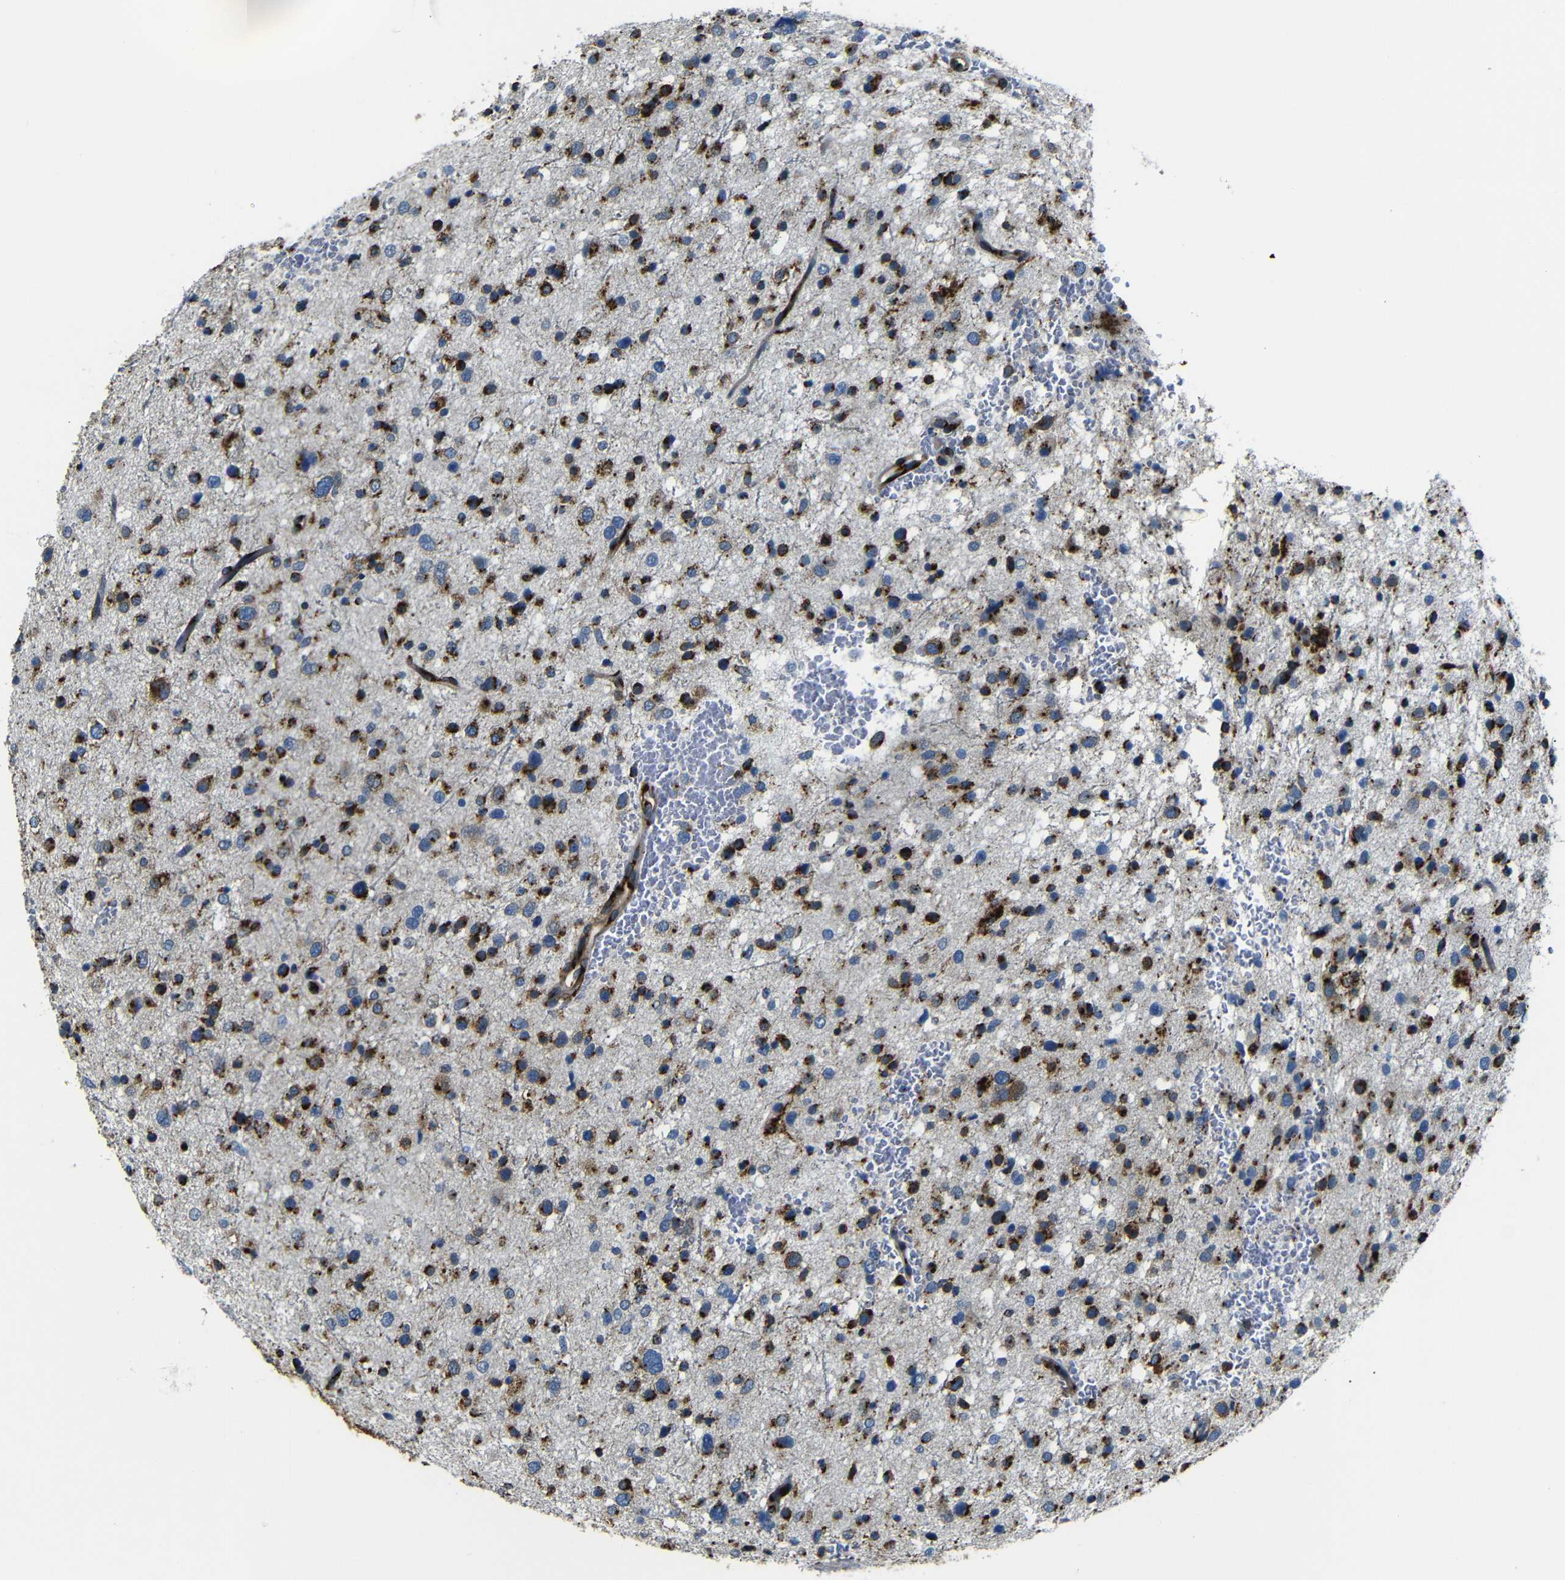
{"staining": {"intensity": "strong", "quantity": ">75%", "location": "cytoplasmic/membranous"}, "tissue": "glioma", "cell_type": "Tumor cells", "image_type": "cancer", "snomed": [{"axis": "morphology", "description": "Glioma, malignant, Low grade"}, {"axis": "topography", "description": "Brain"}], "caption": "Immunohistochemistry histopathology image of neoplastic tissue: malignant glioma (low-grade) stained using immunohistochemistry reveals high levels of strong protein expression localized specifically in the cytoplasmic/membranous of tumor cells, appearing as a cytoplasmic/membranous brown color.", "gene": "TGOLN2", "patient": {"sex": "female", "age": 37}}